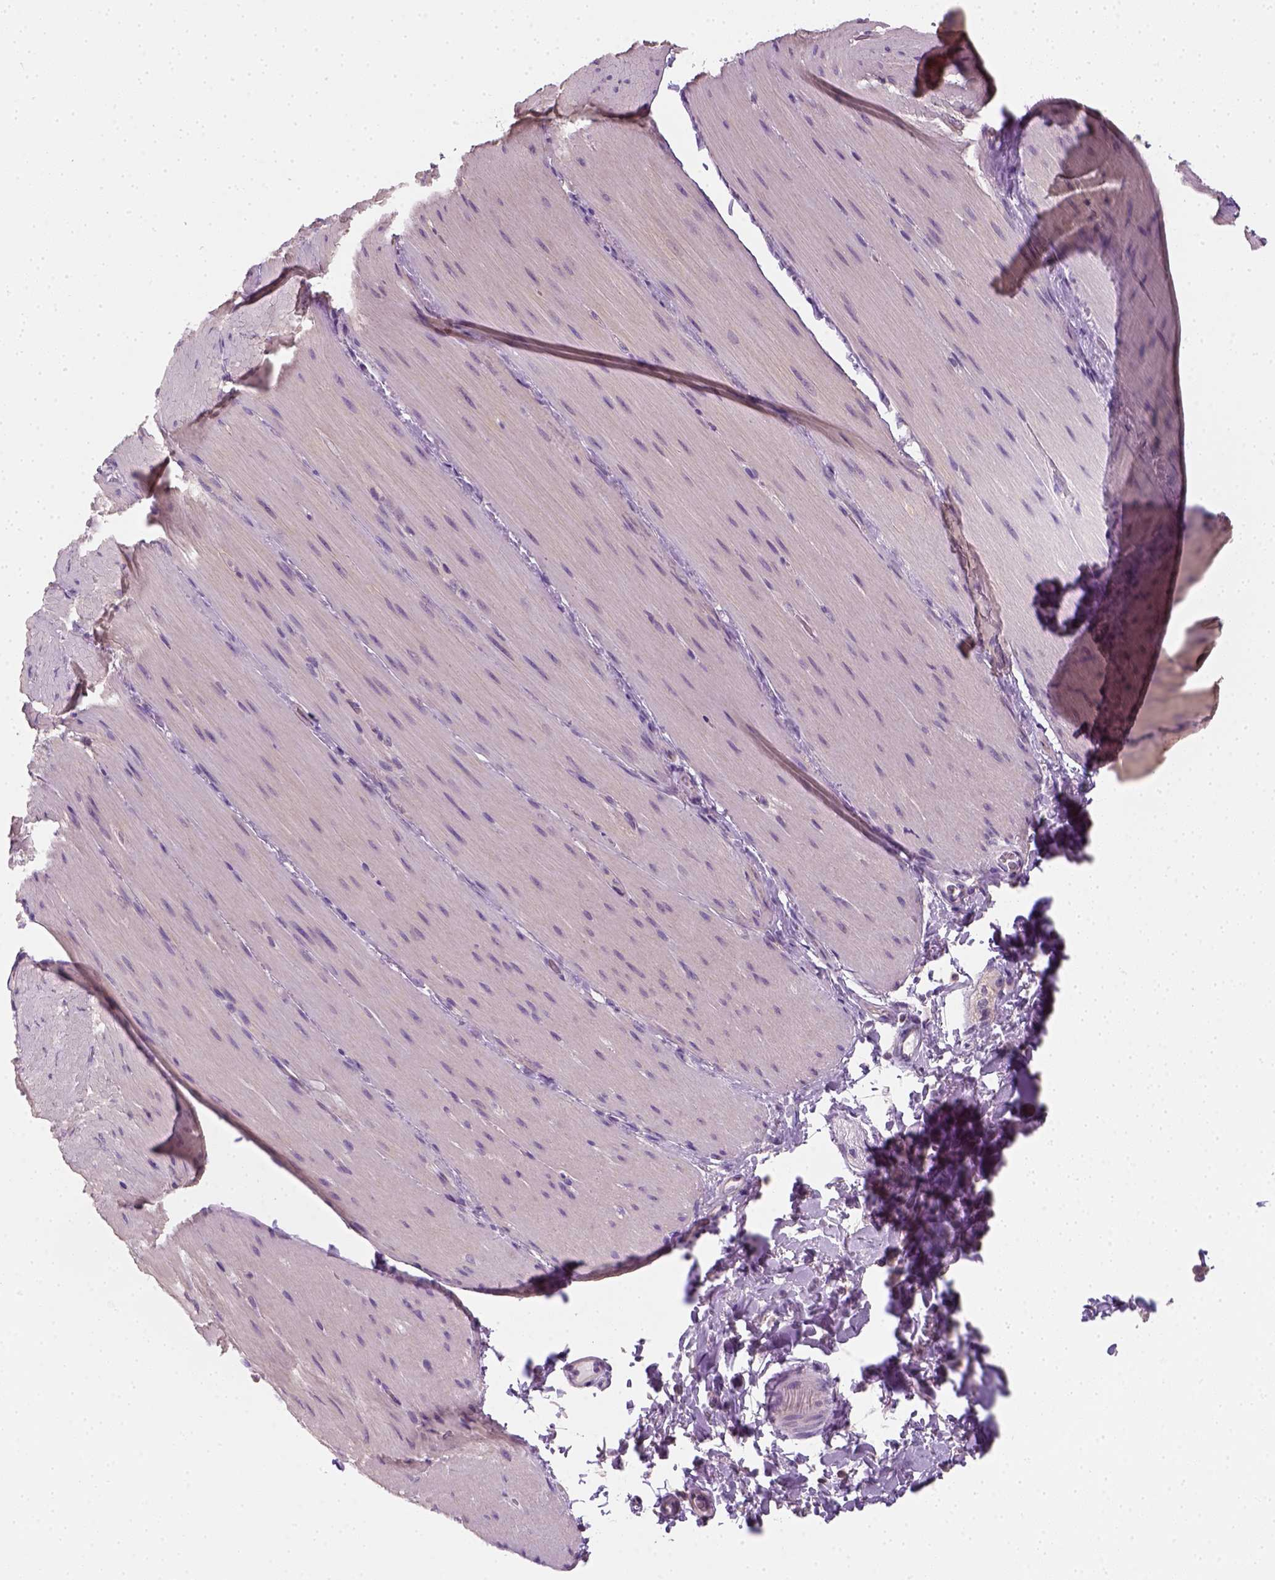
{"staining": {"intensity": "negative", "quantity": "none", "location": "none"}, "tissue": "smooth muscle", "cell_type": "Smooth muscle cells", "image_type": "normal", "snomed": [{"axis": "morphology", "description": "Normal tissue, NOS"}, {"axis": "topography", "description": "Smooth muscle"}, {"axis": "topography", "description": "Colon"}], "caption": "This is an IHC photomicrograph of benign smooth muscle. There is no expression in smooth muscle cells.", "gene": "EPHB1", "patient": {"sex": "male", "age": 73}}